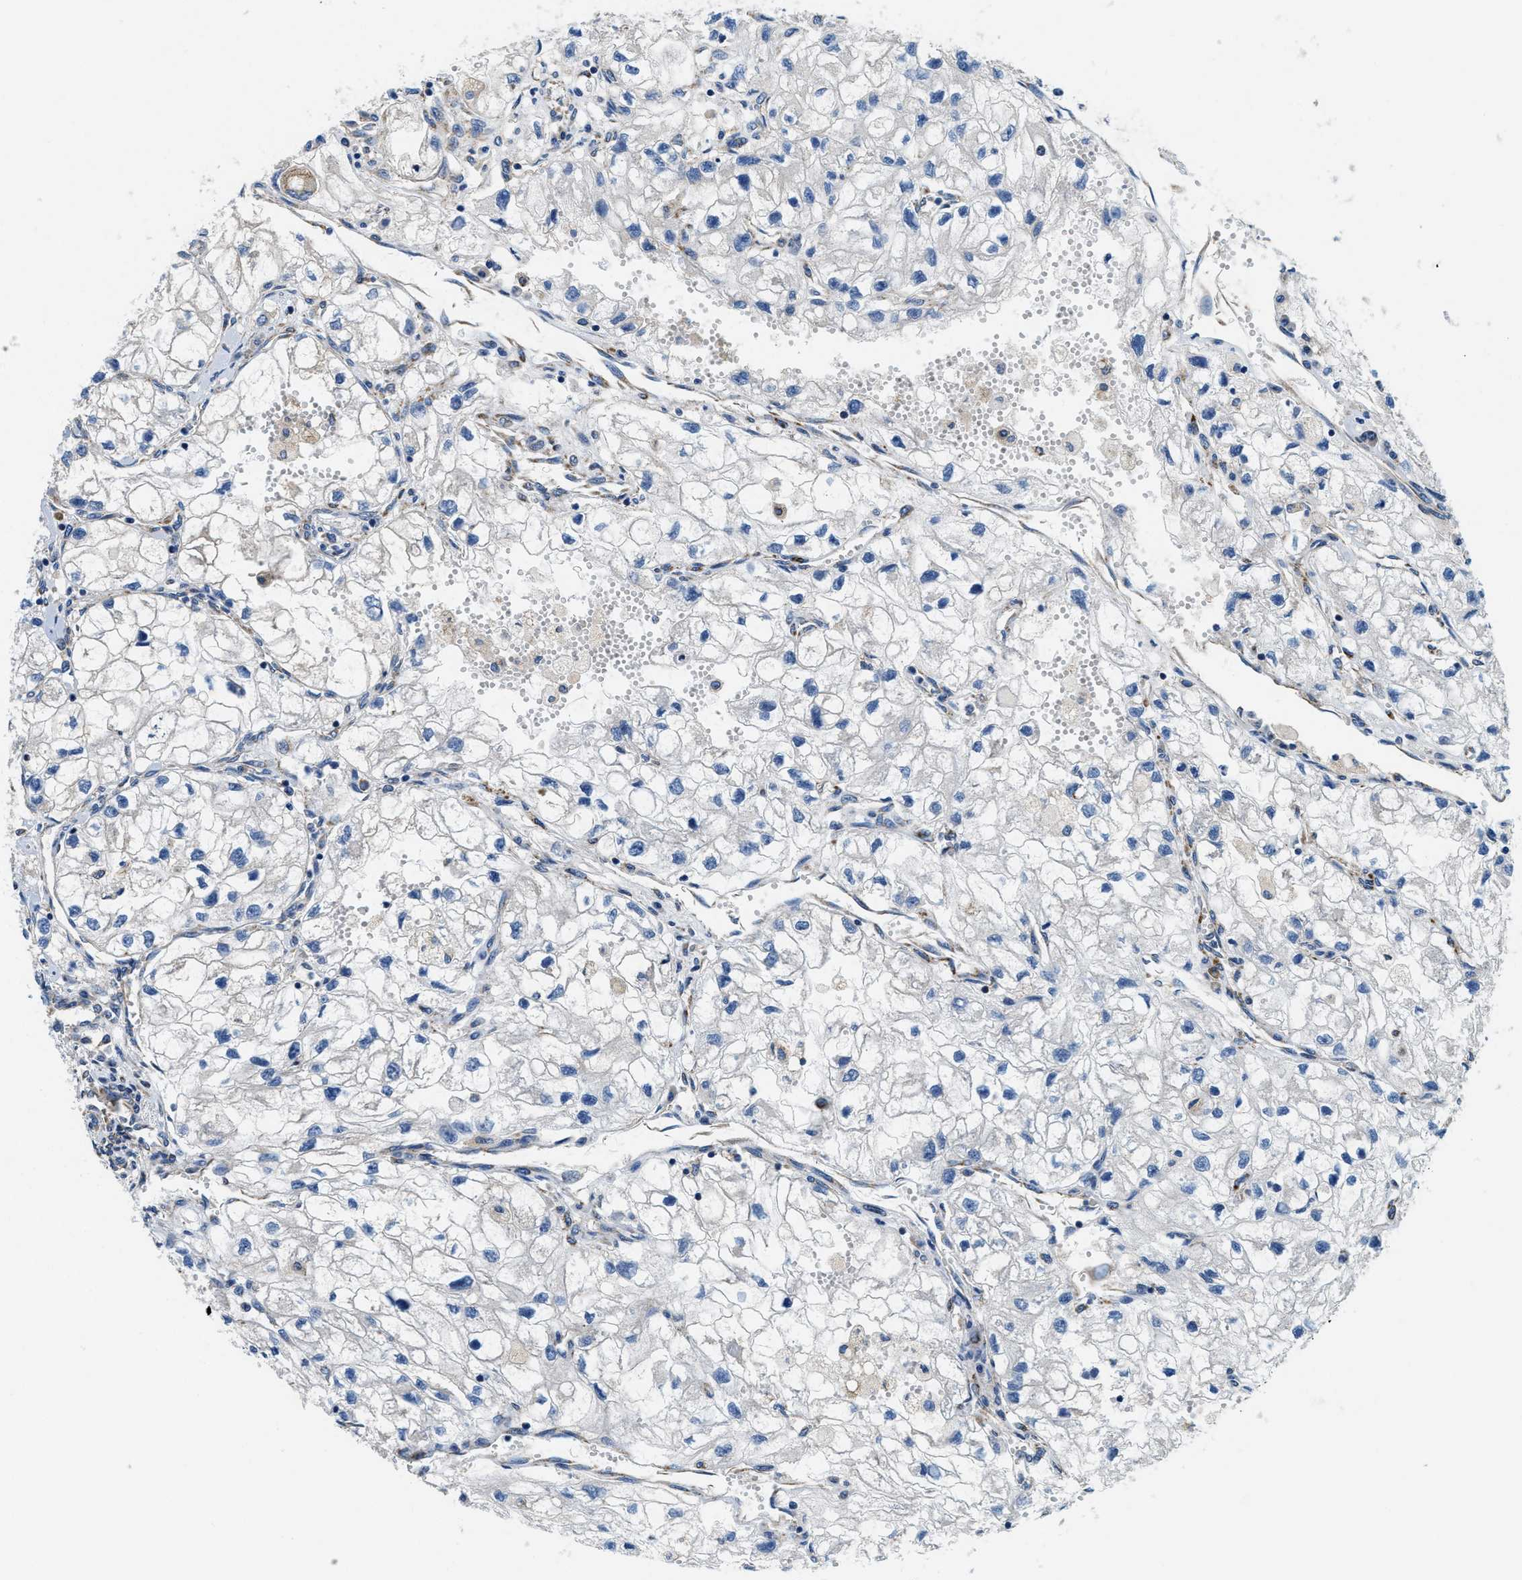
{"staining": {"intensity": "negative", "quantity": "none", "location": "none"}, "tissue": "renal cancer", "cell_type": "Tumor cells", "image_type": "cancer", "snomed": [{"axis": "morphology", "description": "Adenocarcinoma, NOS"}, {"axis": "topography", "description": "Kidney"}], "caption": "Tumor cells are negative for protein expression in human adenocarcinoma (renal).", "gene": "SAMD4B", "patient": {"sex": "female", "age": 70}}